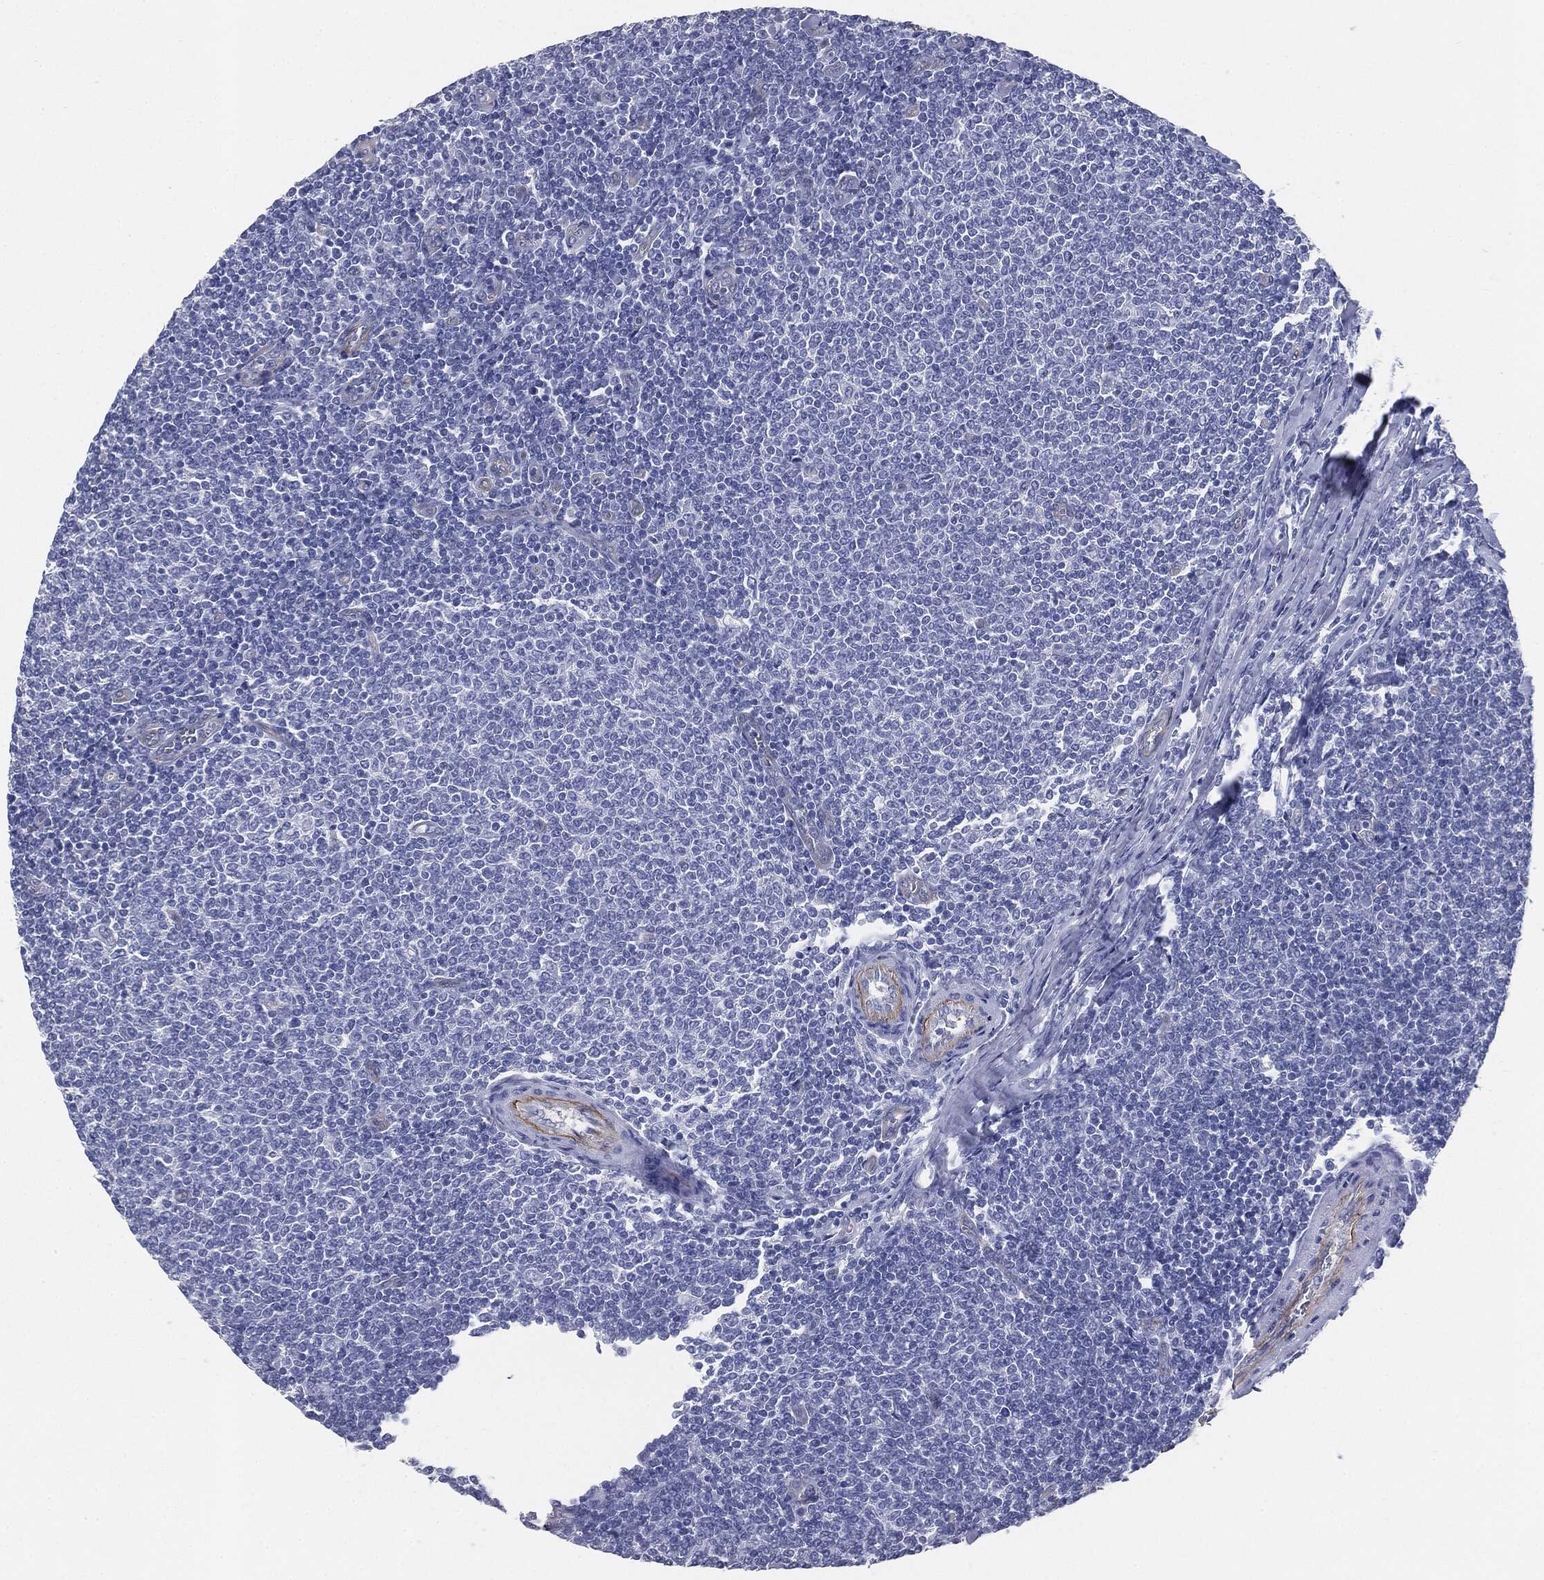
{"staining": {"intensity": "negative", "quantity": "none", "location": "none"}, "tissue": "lymphoma", "cell_type": "Tumor cells", "image_type": "cancer", "snomed": [{"axis": "morphology", "description": "Malignant lymphoma, non-Hodgkin's type, Low grade"}, {"axis": "topography", "description": "Lymph node"}], "caption": "IHC of human lymphoma displays no staining in tumor cells.", "gene": "MUC5AC", "patient": {"sex": "male", "age": 52}}